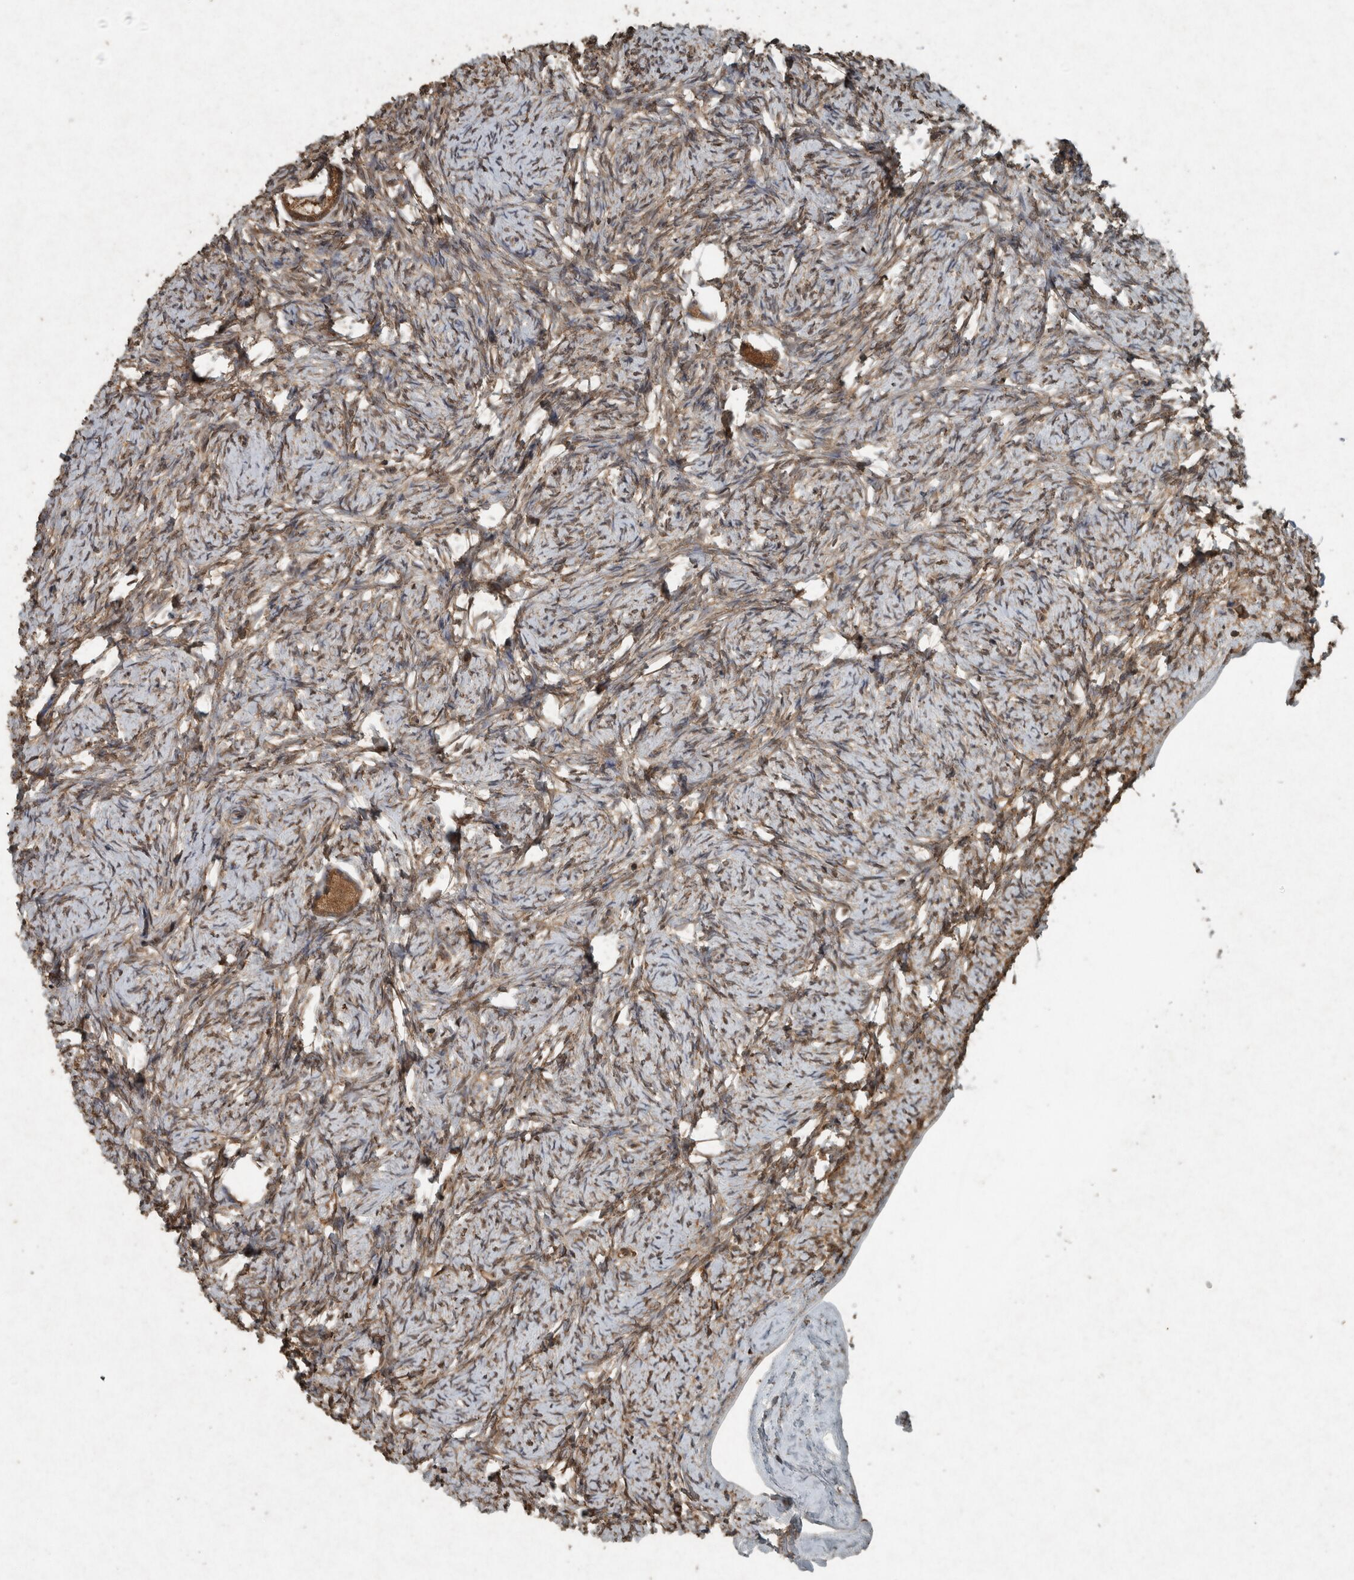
{"staining": {"intensity": "moderate", "quantity": ">75%", "location": "cytoplasmic/membranous"}, "tissue": "ovary", "cell_type": "Follicle cells", "image_type": "normal", "snomed": [{"axis": "morphology", "description": "Normal tissue, NOS"}, {"axis": "topography", "description": "Ovary"}], "caption": "About >75% of follicle cells in benign ovary display moderate cytoplasmic/membranous protein staining as visualized by brown immunohistochemical staining.", "gene": "ARHGEF12", "patient": {"sex": "female", "age": 34}}